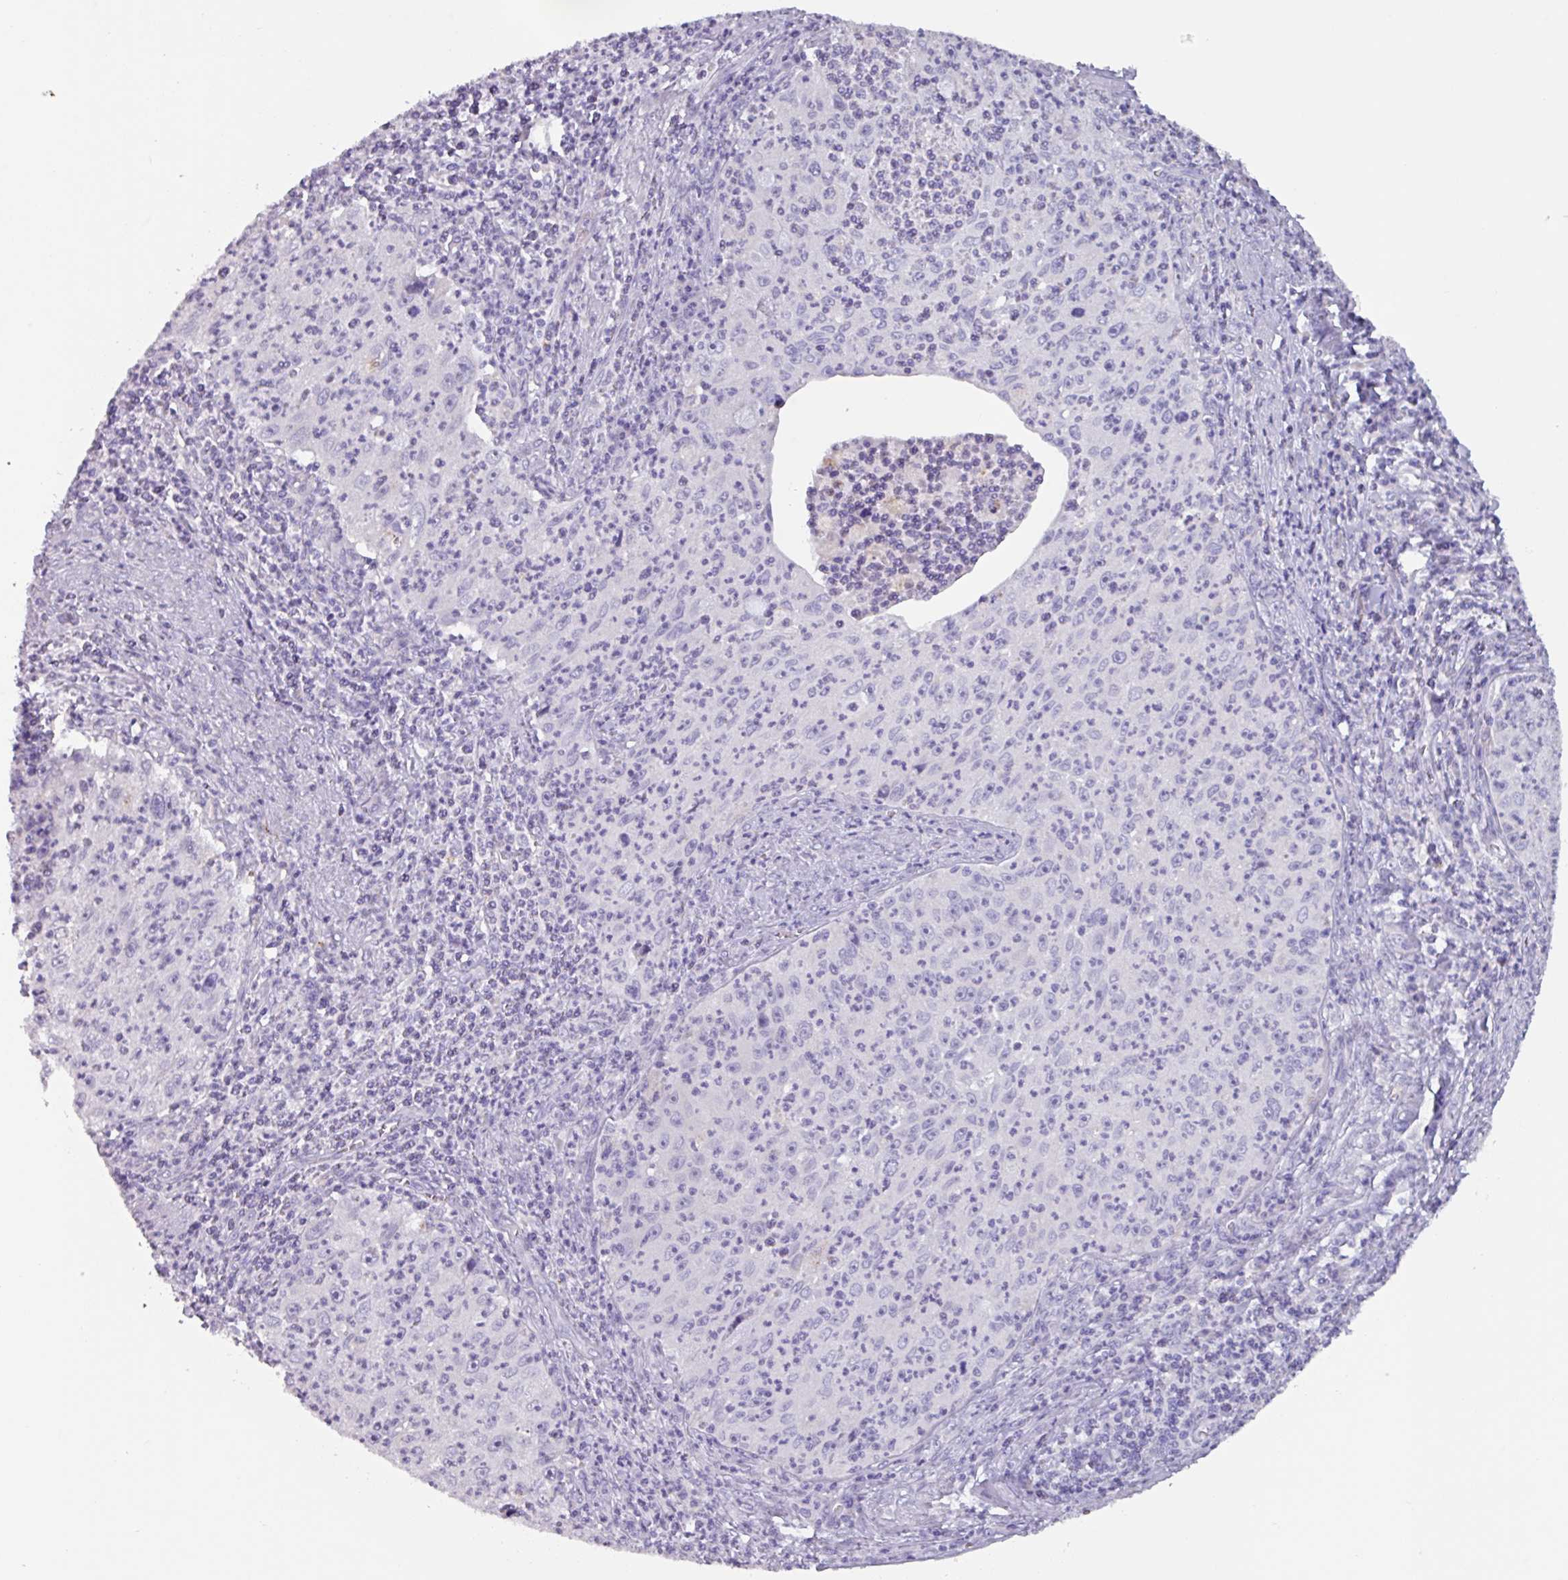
{"staining": {"intensity": "negative", "quantity": "none", "location": "none"}, "tissue": "cervical cancer", "cell_type": "Tumor cells", "image_type": "cancer", "snomed": [{"axis": "morphology", "description": "Squamous cell carcinoma, NOS"}, {"axis": "topography", "description": "Cervix"}], "caption": "This is a photomicrograph of IHC staining of cervical cancer (squamous cell carcinoma), which shows no positivity in tumor cells.", "gene": "OR2T10", "patient": {"sex": "female", "age": 30}}